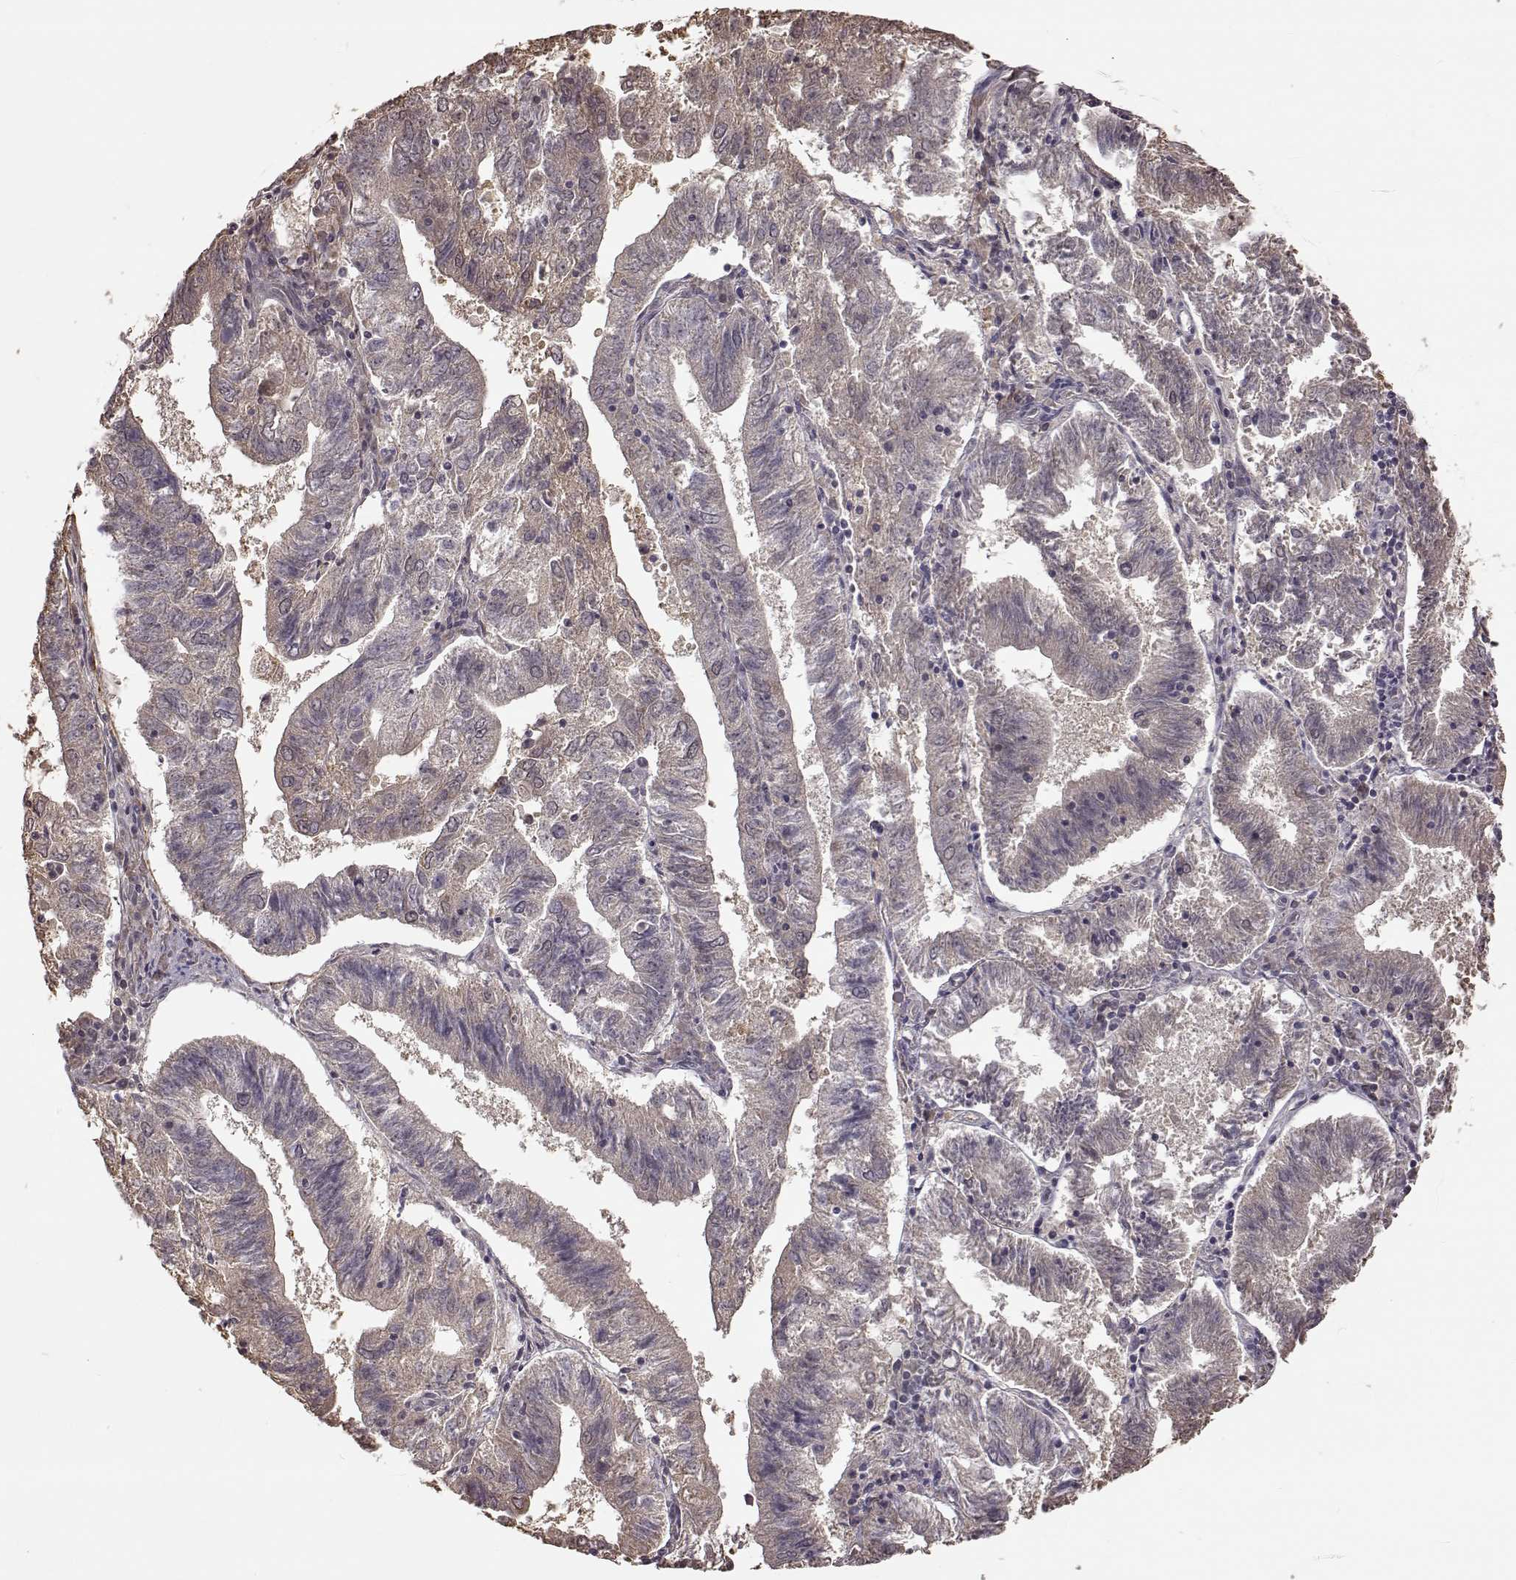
{"staining": {"intensity": "weak", "quantity": ">75%", "location": "cytoplasmic/membranous"}, "tissue": "endometrial cancer", "cell_type": "Tumor cells", "image_type": "cancer", "snomed": [{"axis": "morphology", "description": "Adenocarcinoma, NOS"}, {"axis": "topography", "description": "Endometrium"}], "caption": "Immunohistochemical staining of human endometrial cancer reveals low levels of weak cytoplasmic/membranous protein expression in about >75% of tumor cells.", "gene": "CRB1", "patient": {"sex": "female", "age": 82}}